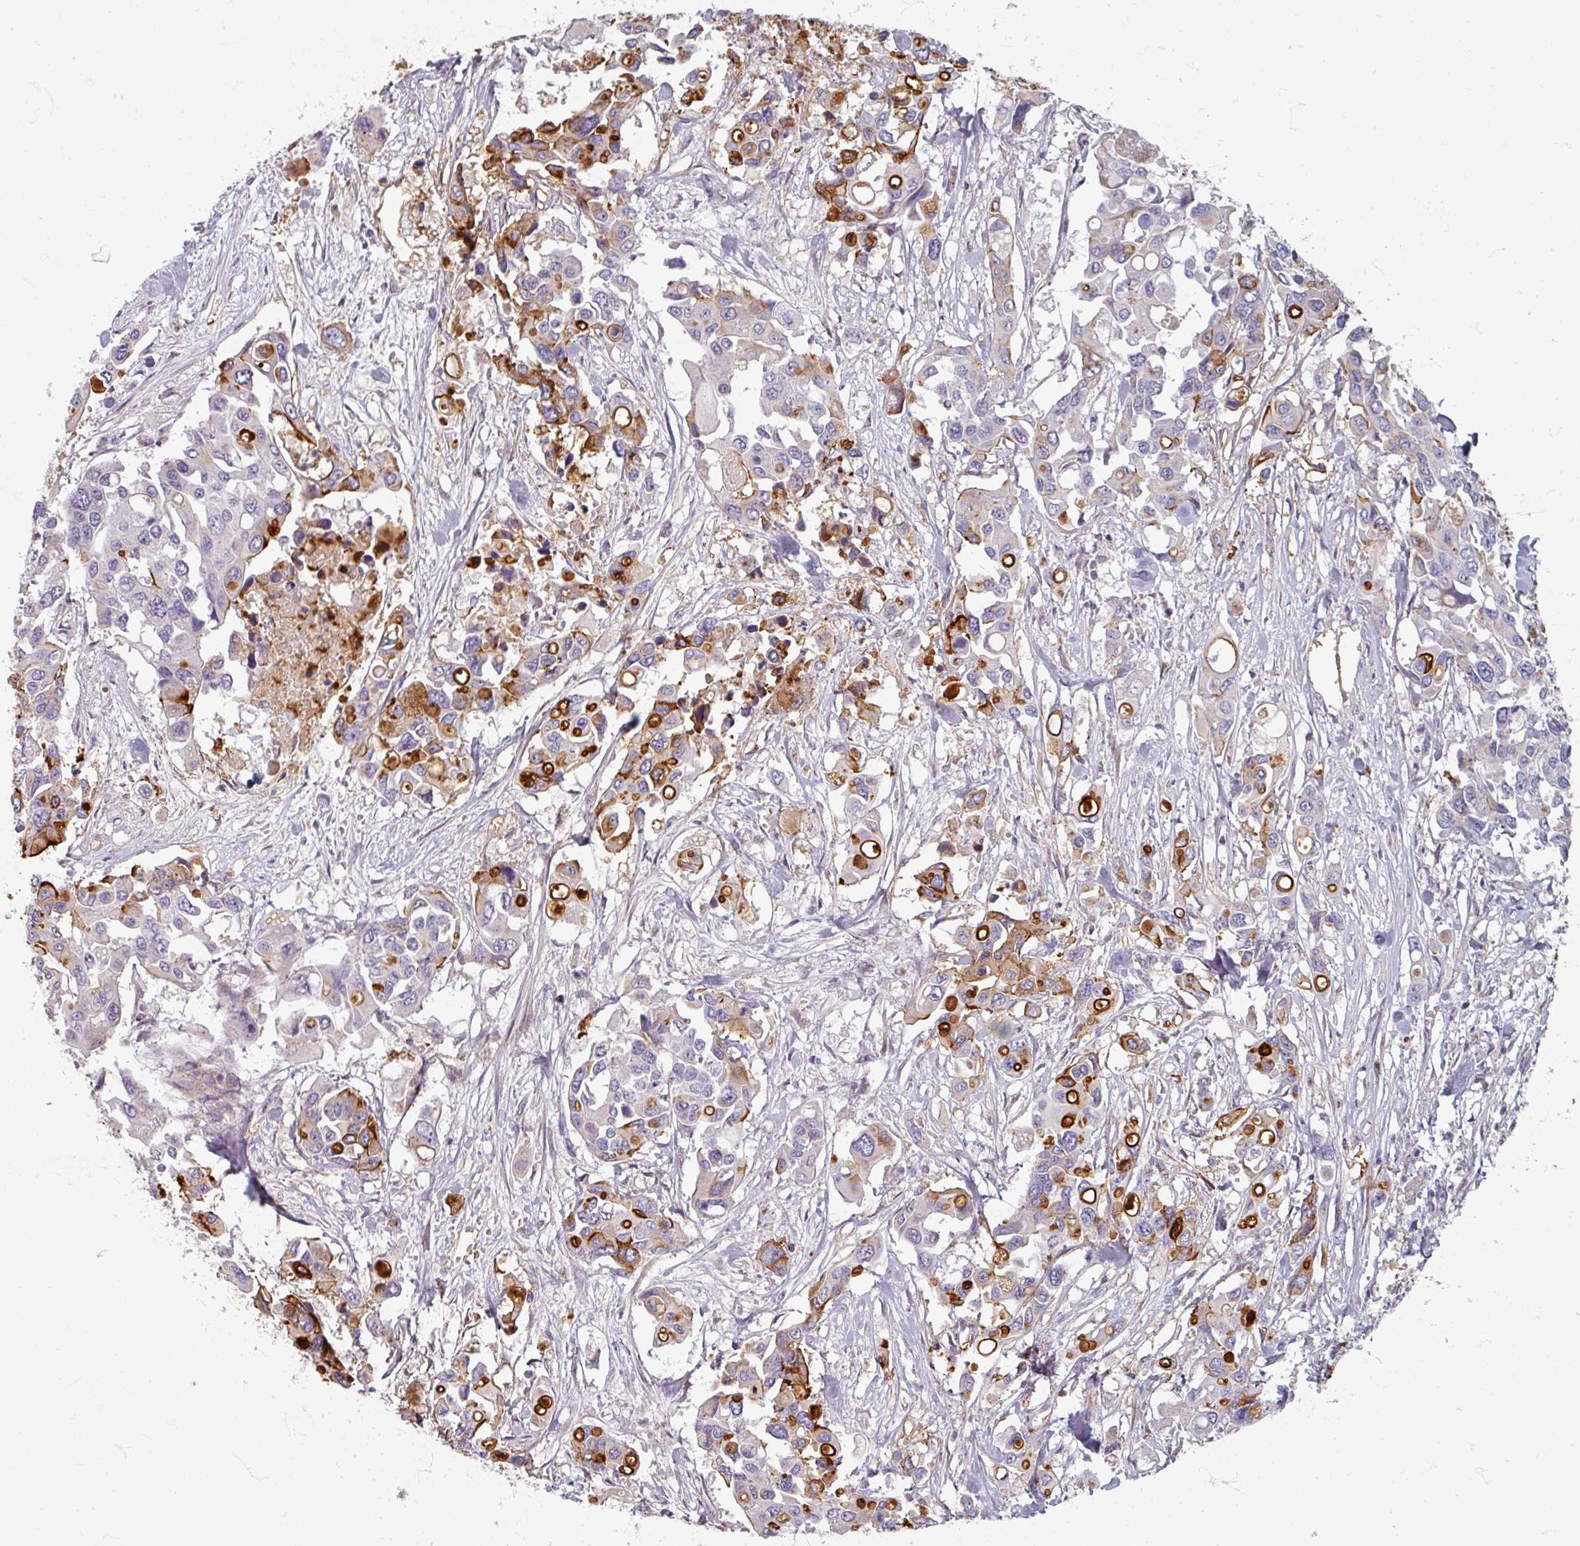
{"staining": {"intensity": "moderate", "quantity": "25%-75%", "location": "cytoplasmic/membranous"}, "tissue": "colorectal cancer", "cell_type": "Tumor cells", "image_type": "cancer", "snomed": [{"axis": "morphology", "description": "Adenocarcinoma, NOS"}, {"axis": "topography", "description": "Colon"}], "caption": "High-magnification brightfield microscopy of adenocarcinoma (colorectal) stained with DAB (3,3'-diaminobenzidine) (brown) and counterstained with hematoxylin (blue). tumor cells exhibit moderate cytoplasmic/membranous positivity is identified in approximately25%-75% of cells. Nuclei are stained in blue.", "gene": "GABARAPL1", "patient": {"sex": "male", "age": 77}}